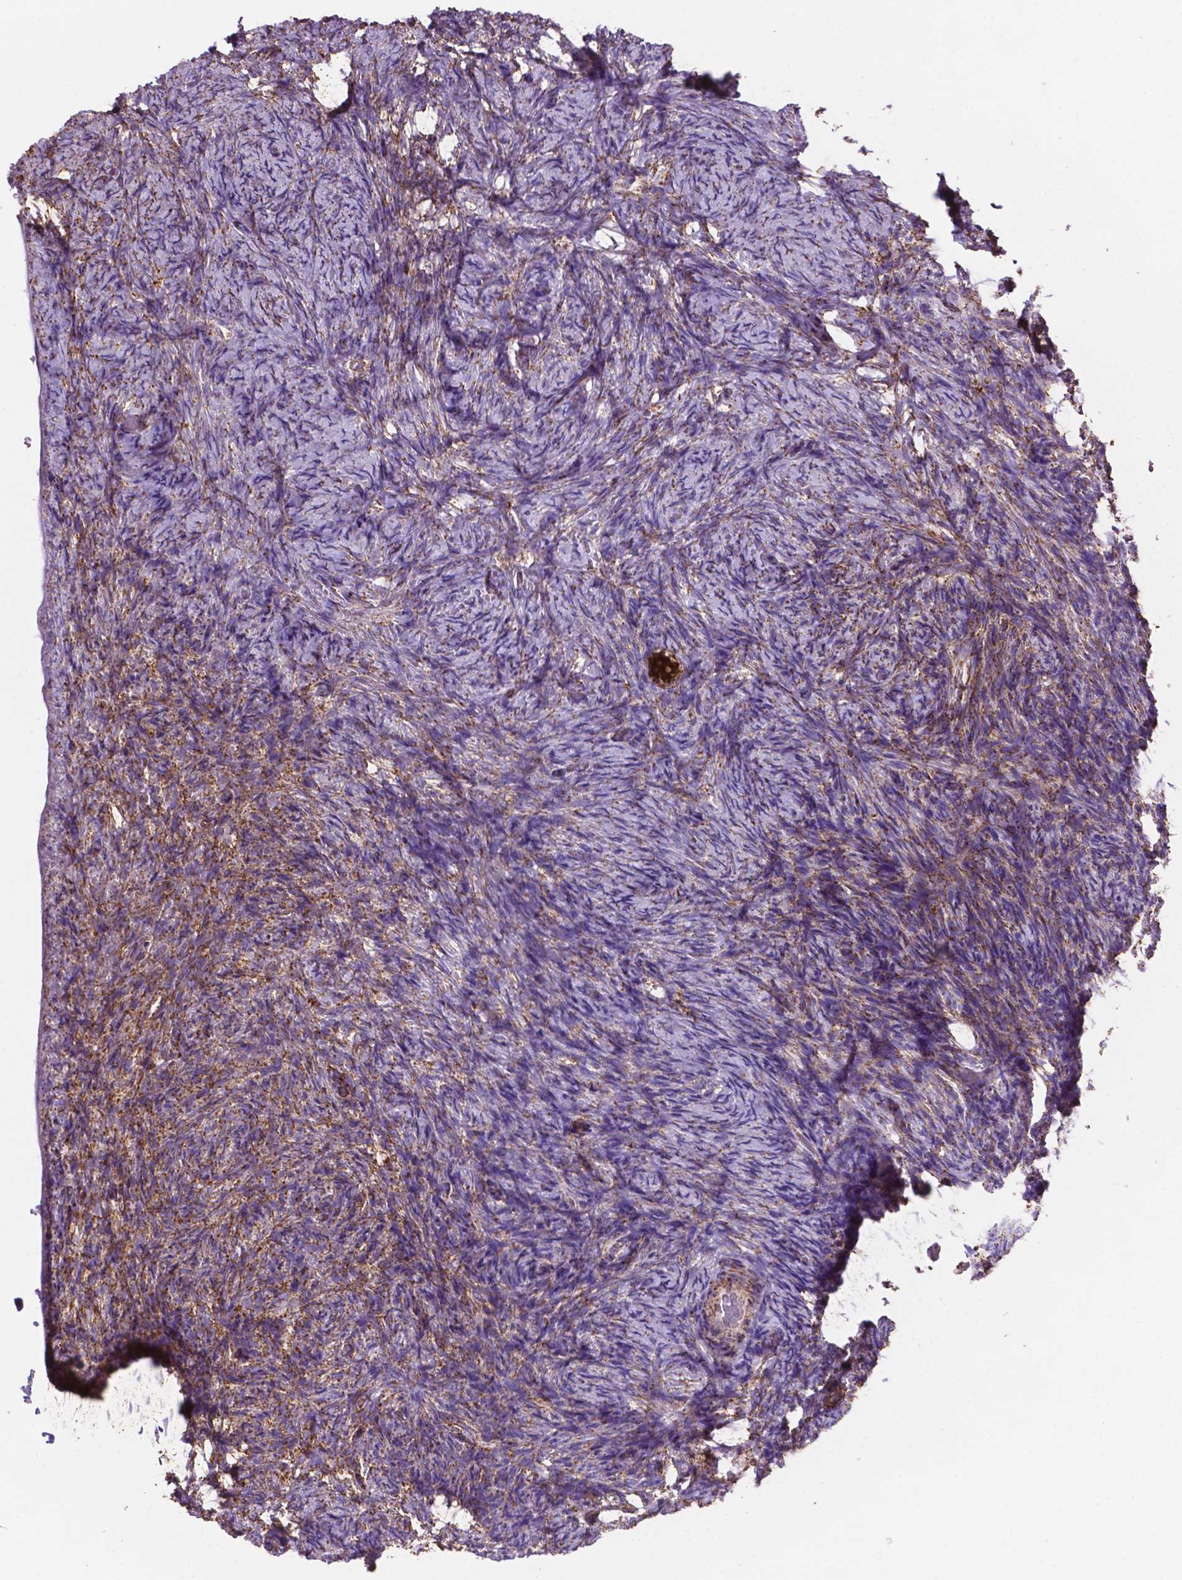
{"staining": {"intensity": "moderate", "quantity": ">75%", "location": "cytoplasmic/membranous"}, "tissue": "ovary", "cell_type": "Ovarian stroma cells", "image_type": "normal", "snomed": [{"axis": "morphology", "description": "Normal tissue, NOS"}, {"axis": "topography", "description": "Ovary"}], "caption": "IHC of benign ovary exhibits medium levels of moderate cytoplasmic/membranous positivity in approximately >75% of ovarian stroma cells. (brown staining indicates protein expression, while blue staining denotes nuclei).", "gene": "HSPD1", "patient": {"sex": "female", "age": 34}}